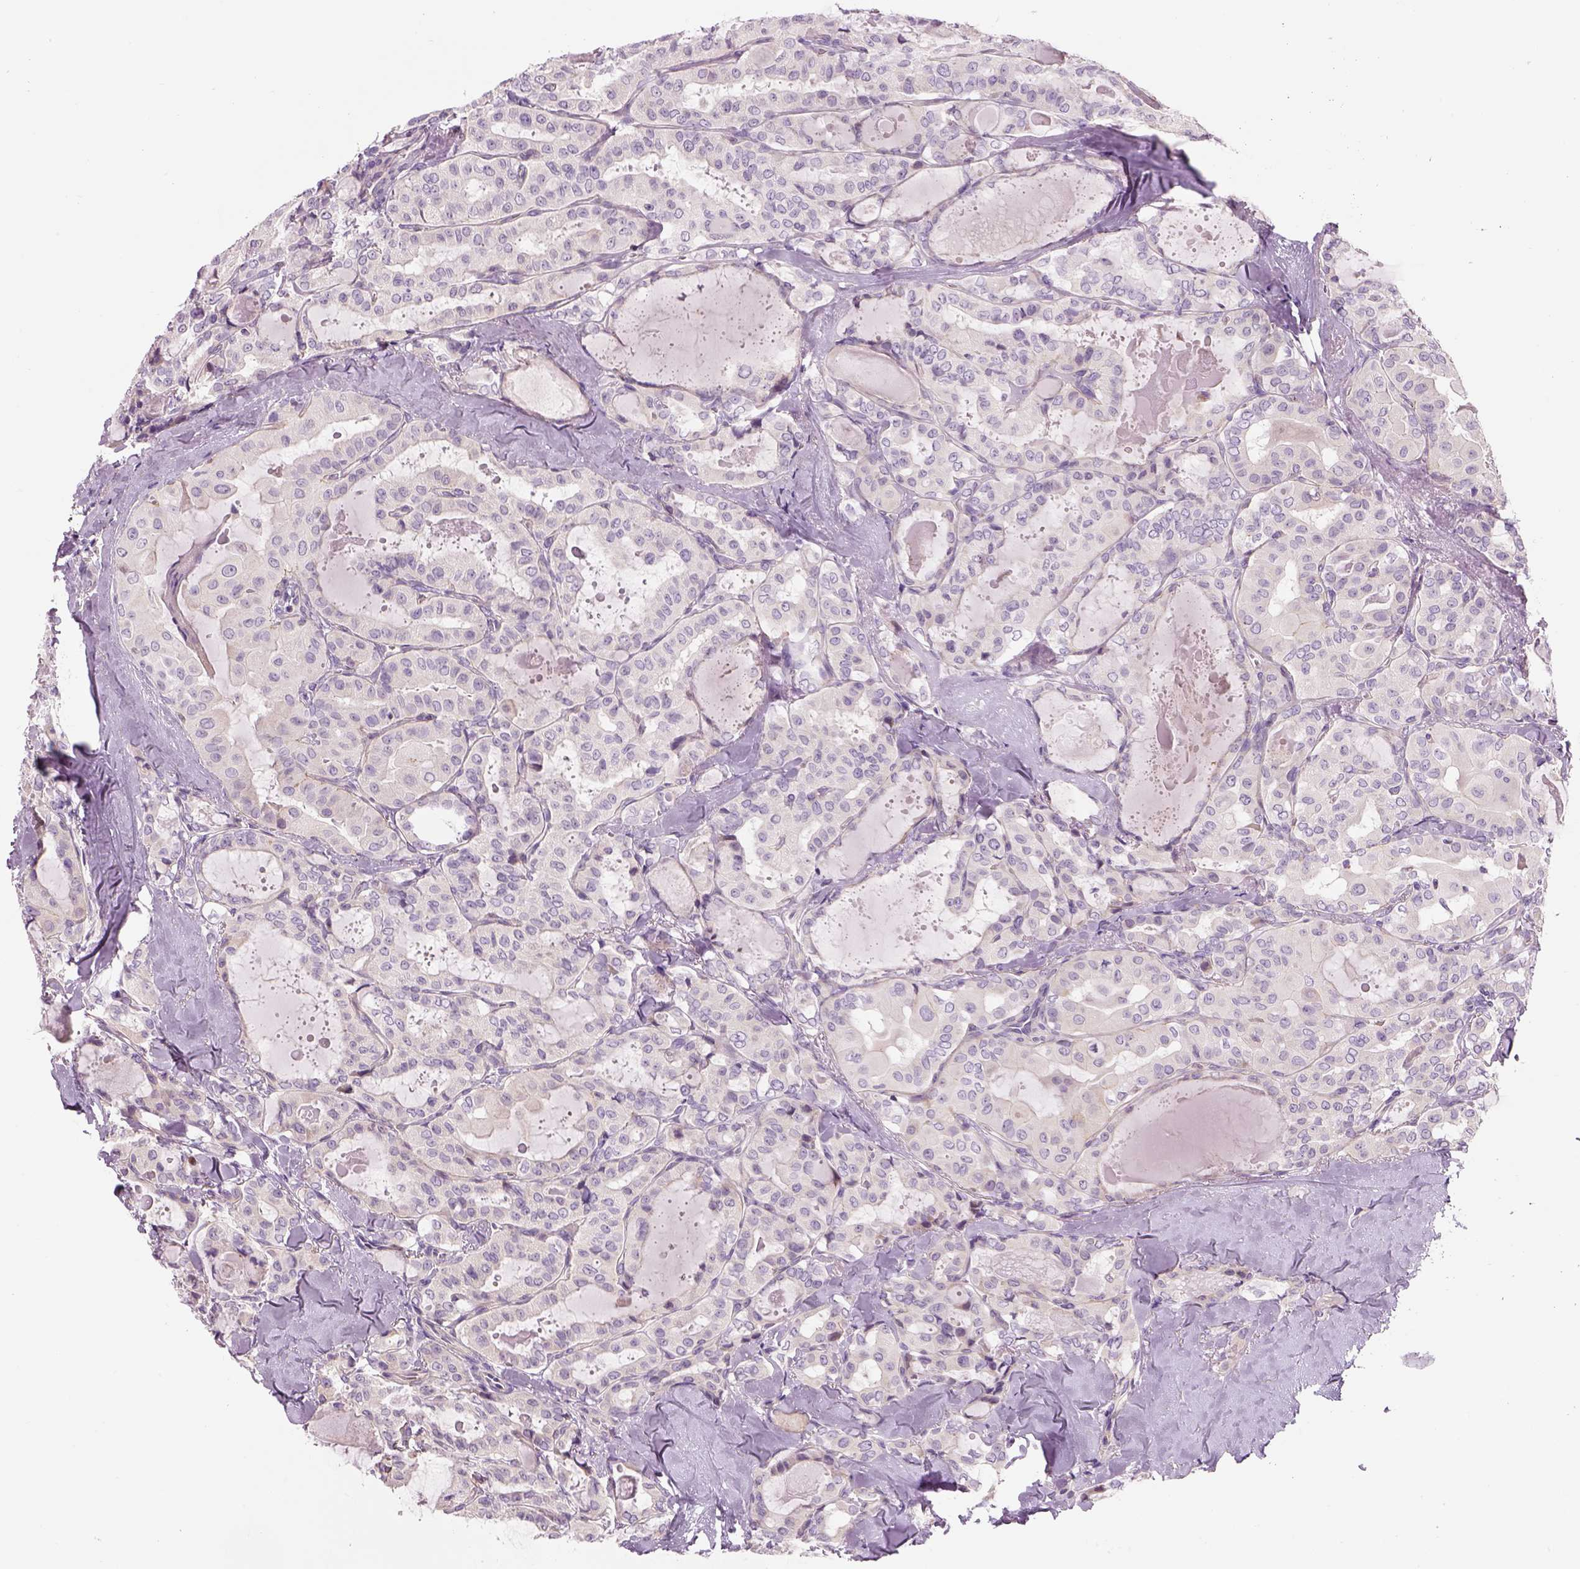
{"staining": {"intensity": "negative", "quantity": "none", "location": "none"}, "tissue": "thyroid cancer", "cell_type": "Tumor cells", "image_type": "cancer", "snomed": [{"axis": "morphology", "description": "Papillary adenocarcinoma, NOS"}, {"axis": "topography", "description": "Thyroid gland"}], "caption": "Photomicrograph shows no protein positivity in tumor cells of thyroid cancer tissue.", "gene": "IFT52", "patient": {"sex": "female", "age": 41}}